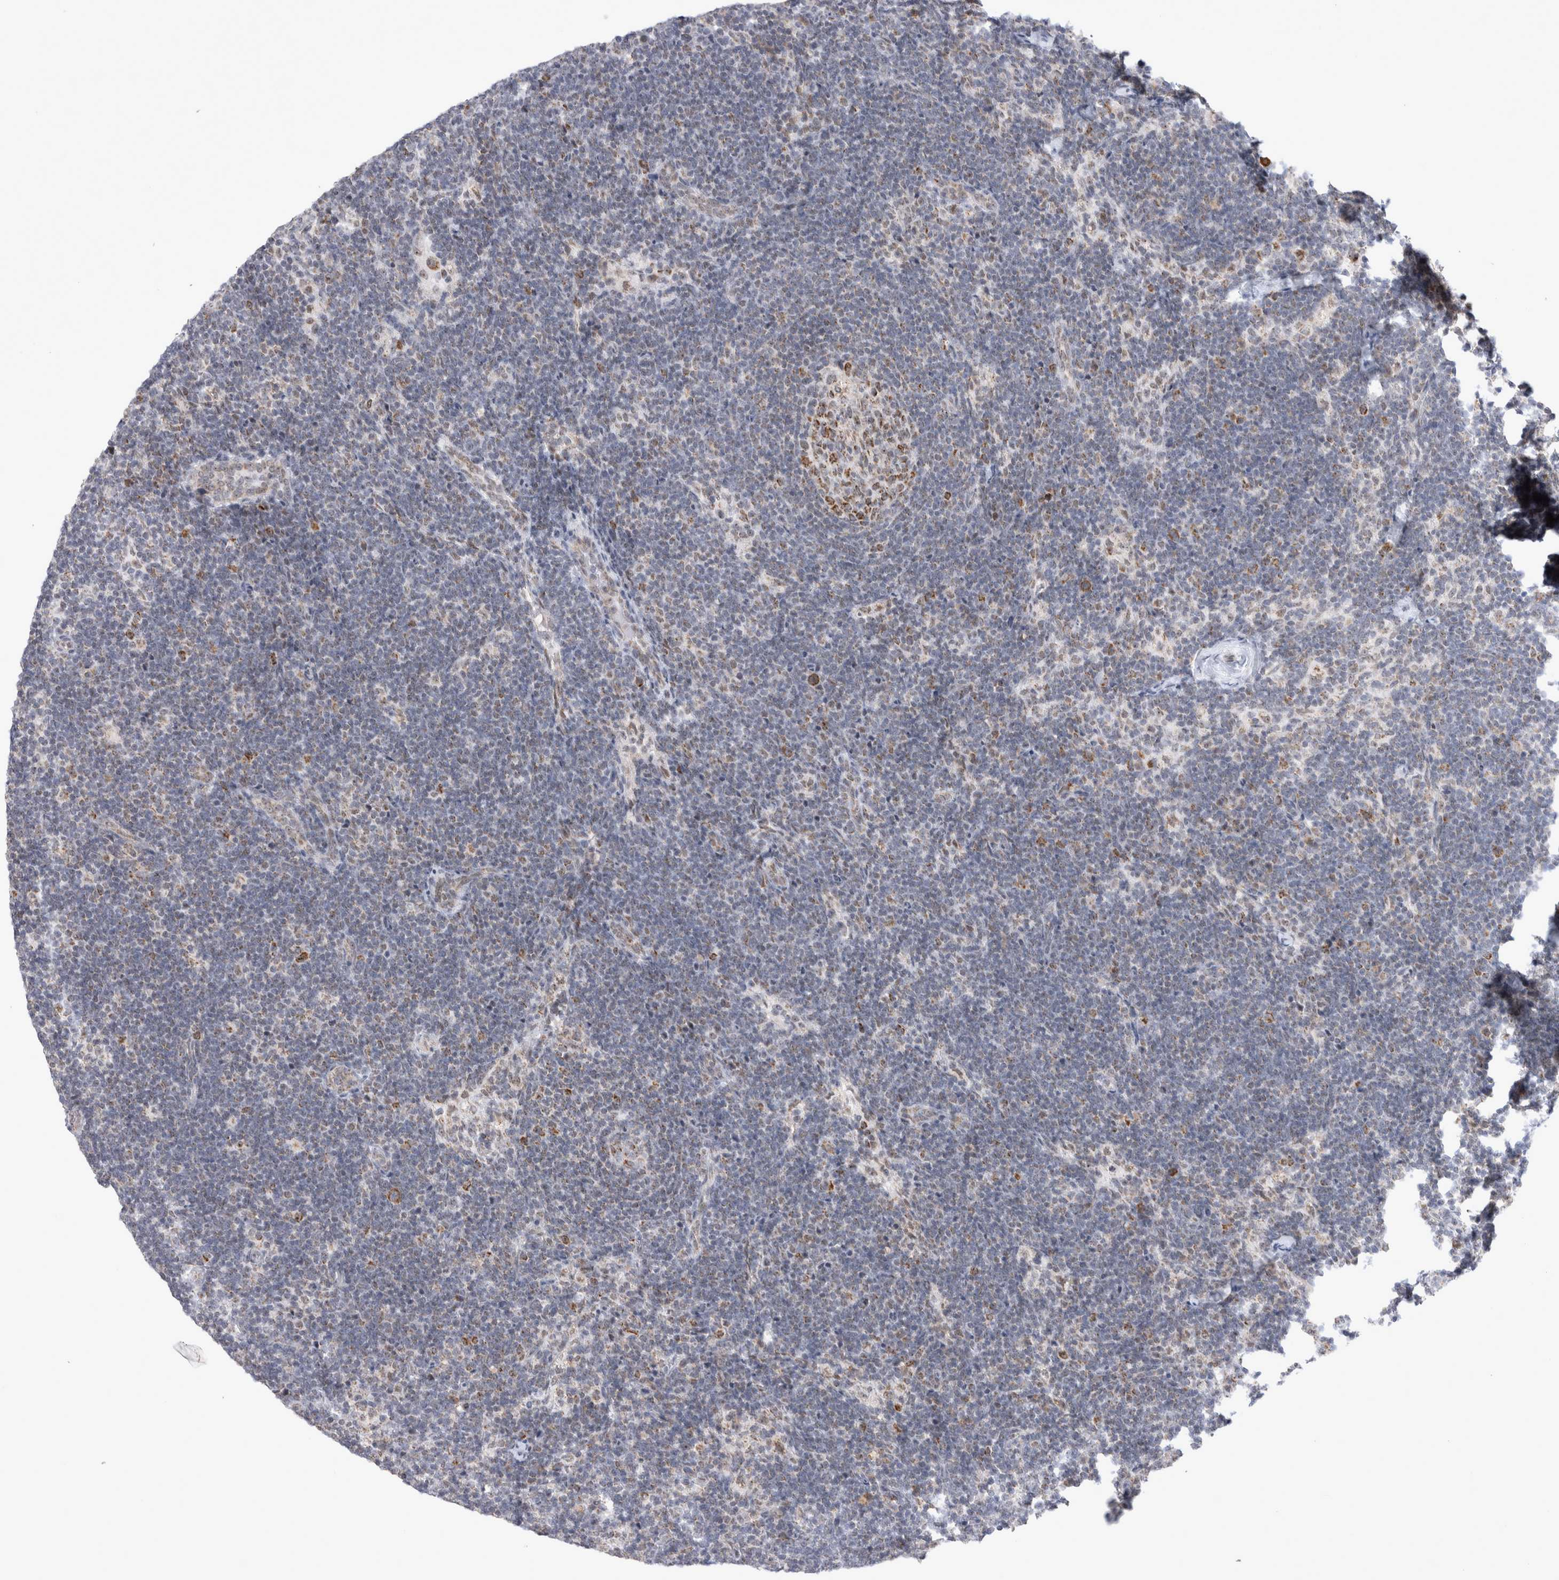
{"staining": {"intensity": "moderate", "quantity": "25%-75%", "location": "cytoplasmic/membranous"}, "tissue": "lymph node", "cell_type": "Germinal center cells", "image_type": "normal", "snomed": [{"axis": "morphology", "description": "Normal tissue, NOS"}, {"axis": "topography", "description": "Lymph node"}], "caption": "This is an image of immunohistochemistry (IHC) staining of normal lymph node, which shows moderate staining in the cytoplasmic/membranous of germinal center cells.", "gene": "MRPL37", "patient": {"sex": "female", "age": 22}}